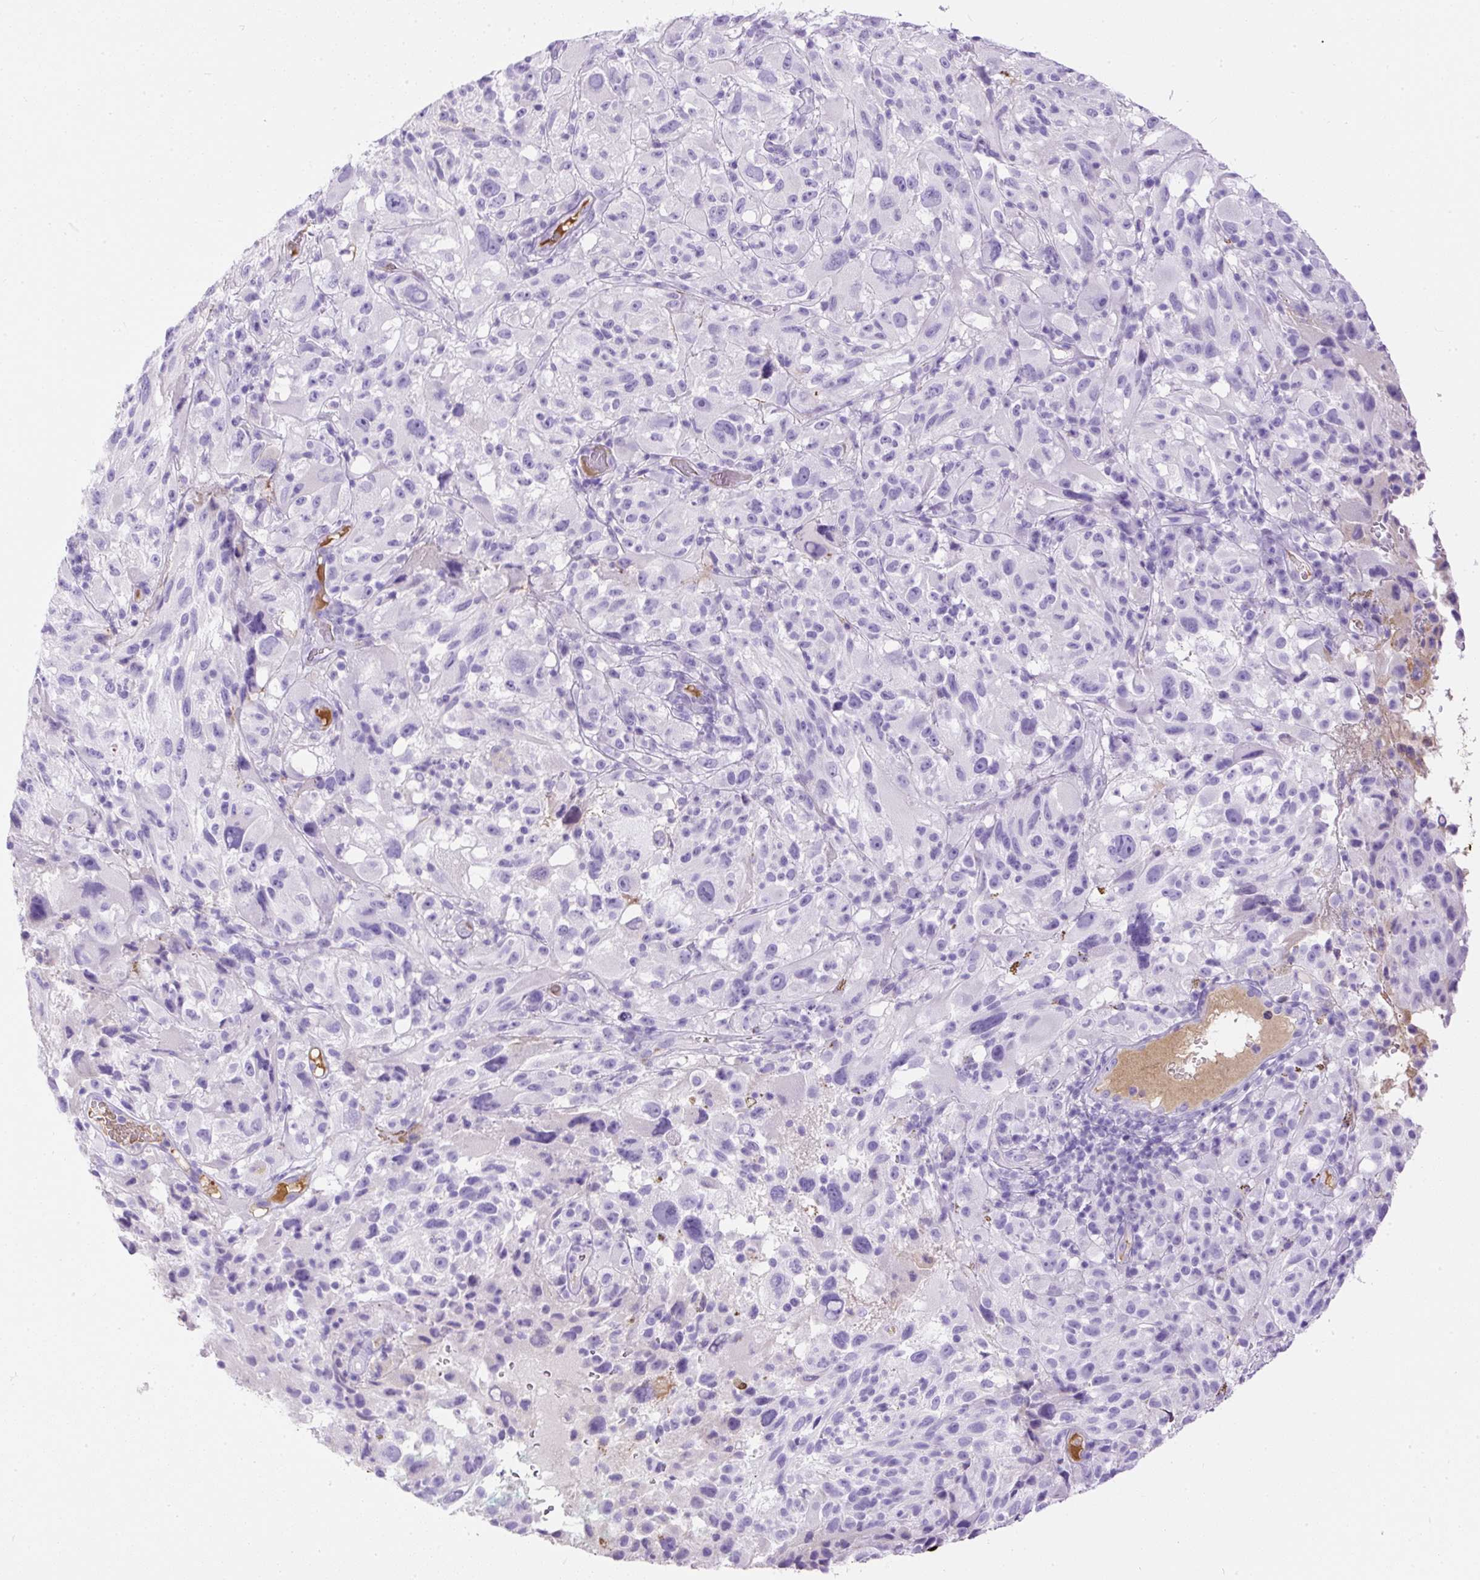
{"staining": {"intensity": "negative", "quantity": "none", "location": "none"}, "tissue": "melanoma", "cell_type": "Tumor cells", "image_type": "cancer", "snomed": [{"axis": "morphology", "description": "Malignant melanoma, NOS"}, {"axis": "topography", "description": "Skin"}], "caption": "Malignant melanoma stained for a protein using IHC demonstrates no positivity tumor cells.", "gene": "APCS", "patient": {"sex": "female", "age": 71}}